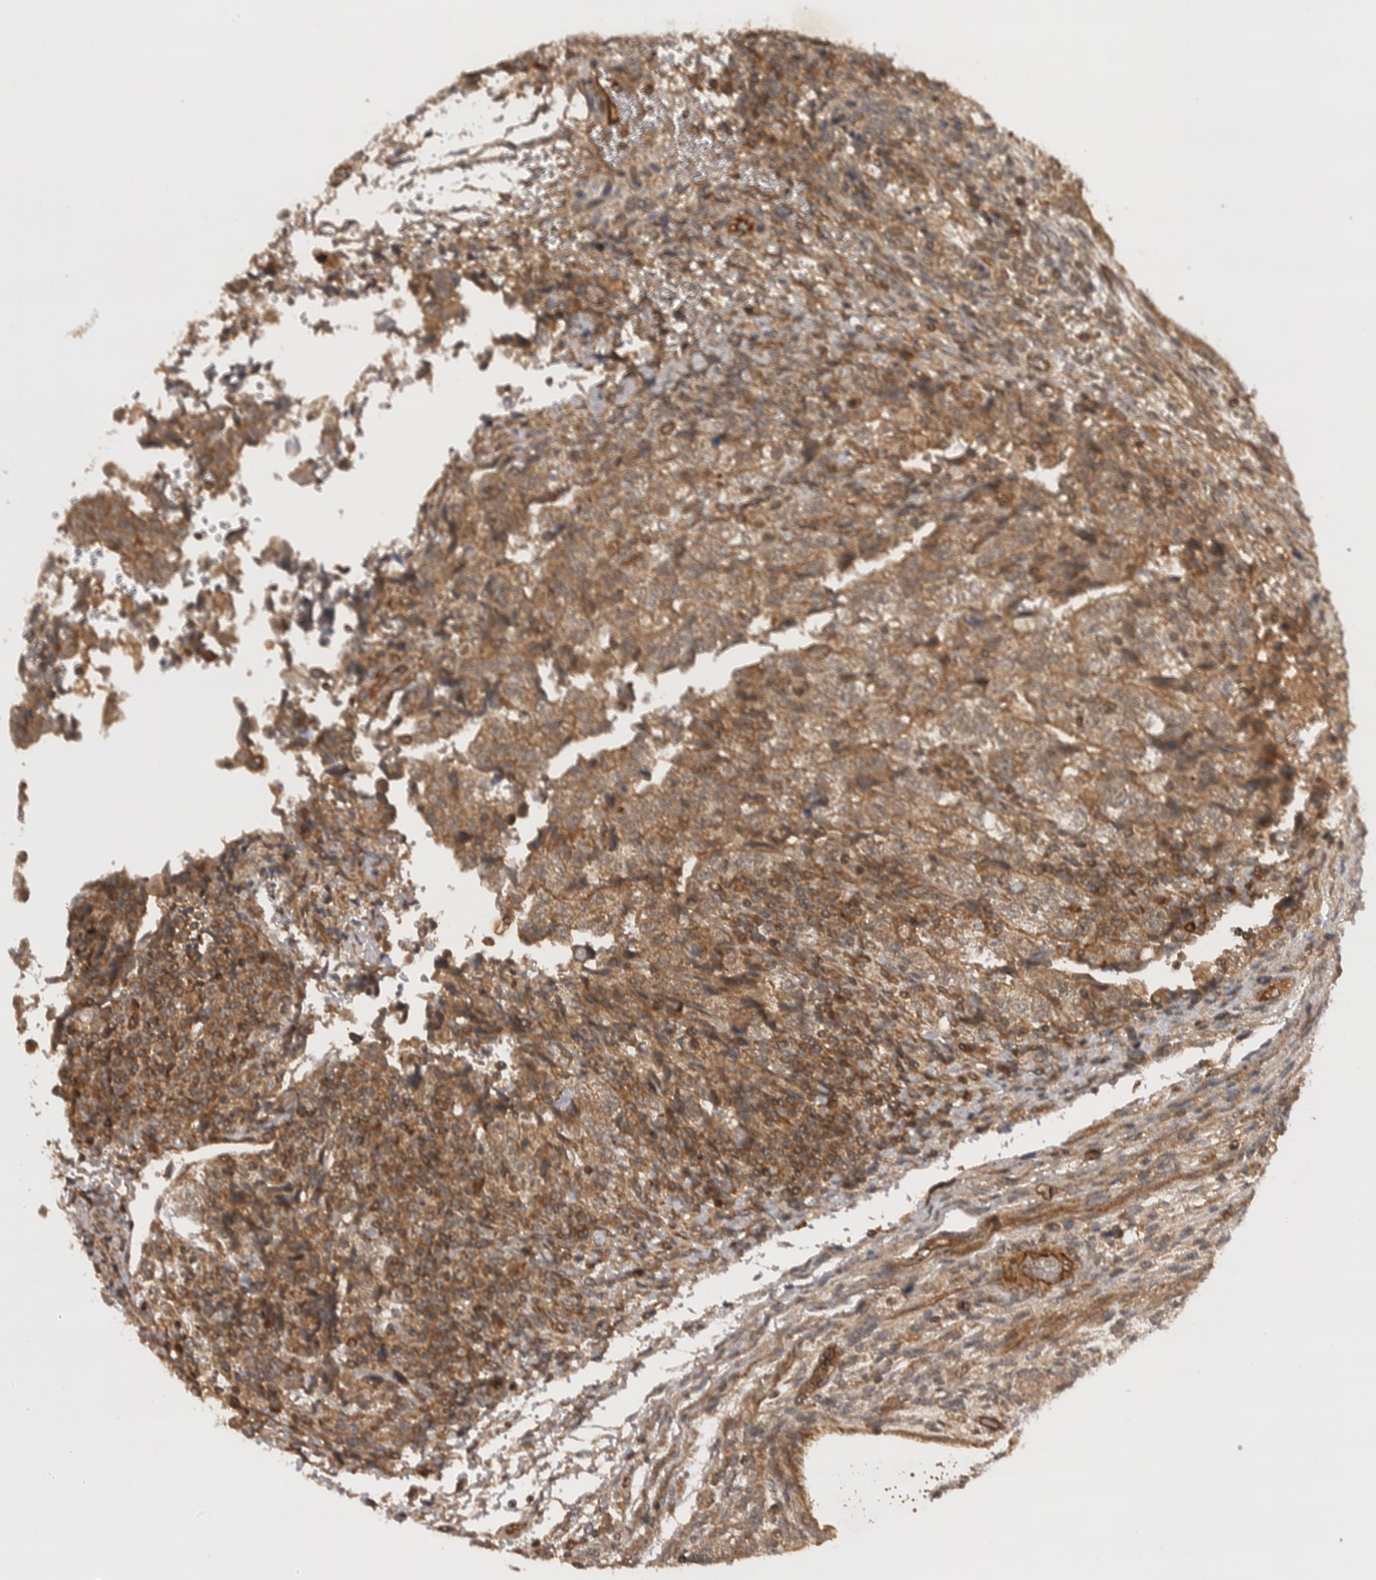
{"staining": {"intensity": "moderate", "quantity": ">75%", "location": "cytoplasmic/membranous"}, "tissue": "testis cancer", "cell_type": "Tumor cells", "image_type": "cancer", "snomed": [{"axis": "morphology", "description": "Normal tissue, NOS"}, {"axis": "morphology", "description": "Carcinoma, Embryonal, NOS"}, {"axis": "topography", "description": "Testis"}], "caption": "A high-resolution micrograph shows immunohistochemistry (IHC) staining of embryonal carcinoma (testis), which exhibits moderate cytoplasmic/membranous expression in about >75% of tumor cells. Nuclei are stained in blue.", "gene": "PRDX4", "patient": {"sex": "male", "age": 36}}